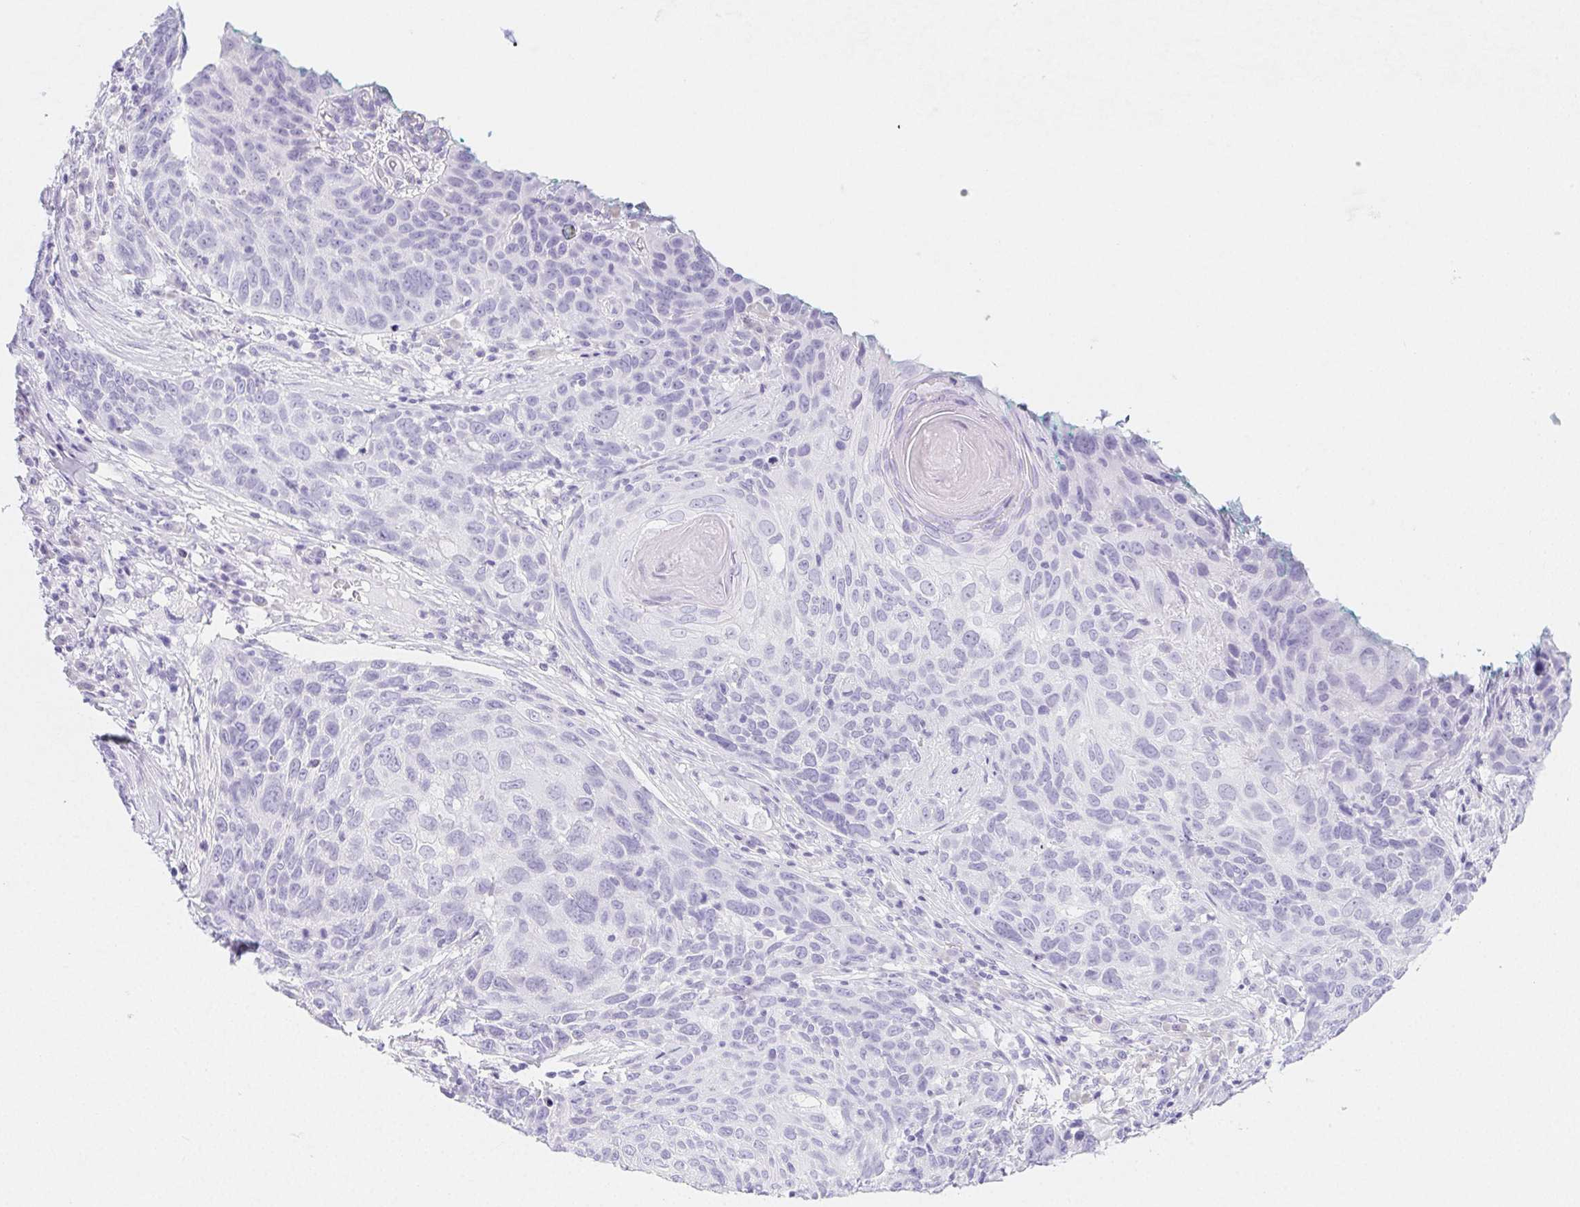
{"staining": {"intensity": "negative", "quantity": "none", "location": "none"}, "tissue": "skin cancer", "cell_type": "Tumor cells", "image_type": "cancer", "snomed": [{"axis": "morphology", "description": "Squamous cell carcinoma, NOS"}, {"axis": "topography", "description": "Skin"}], "caption": "DAB immunohistochemical staining of skin squamous cell carcinoma reveals no significant expression in tumor cells.", "gene": "ZBBX", "patient": {"sex": "male", "age": 92}}